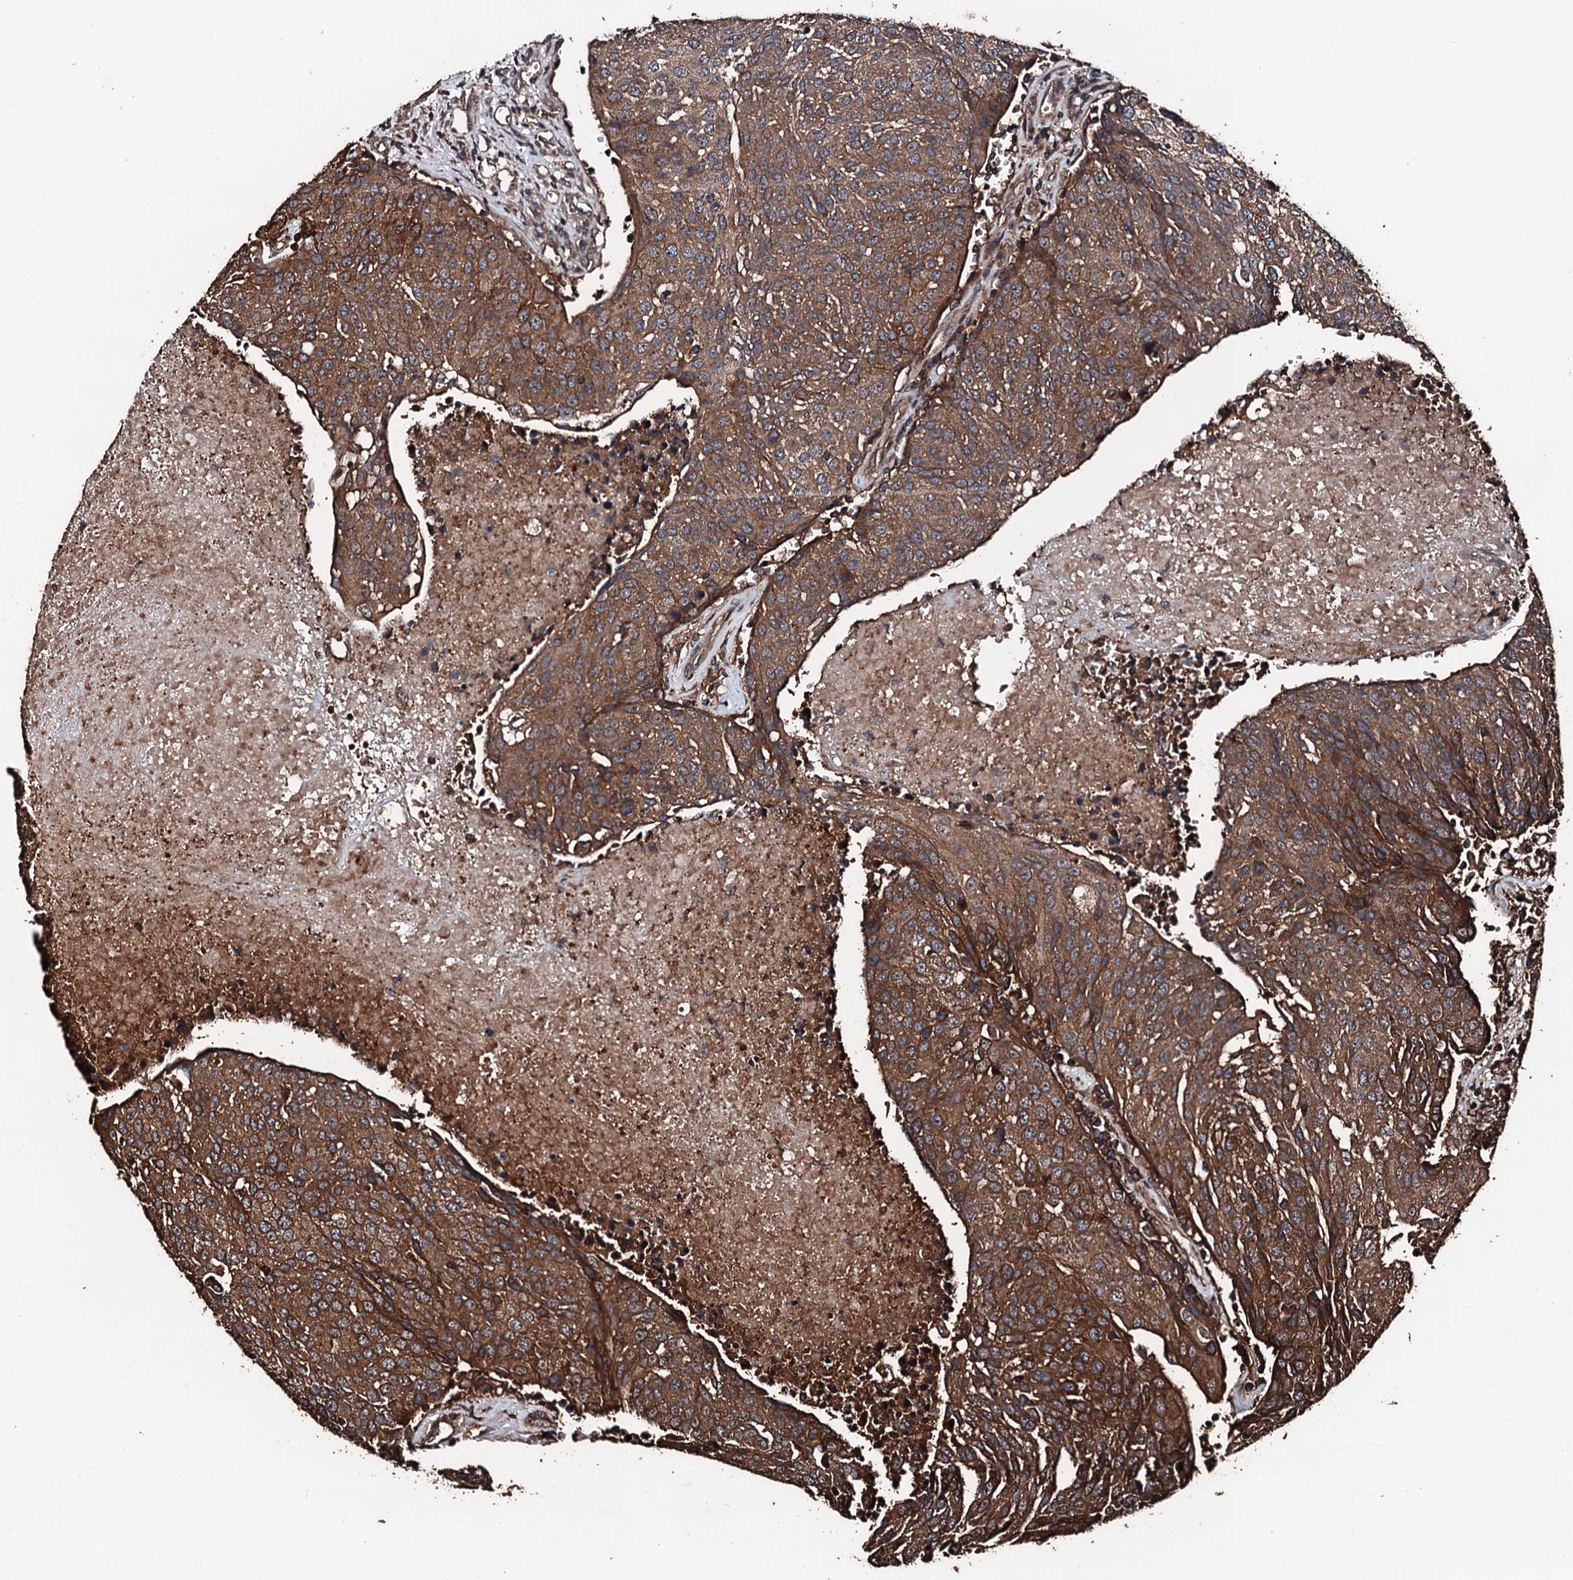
{"staining": {"intensity": "strong", "quantity": ">75%", "location": "cytoplasmic/membranous"}, "tissue": "urothelial cancer", "cell_type": "Tumor cells", "image_type": "cancer", "snomed": [{"axis": "morphology", "description": "Urothelial carcinoma, High grade"}, {"axis": "topography", "description": "Urinary bladder"}], "caption": "A brown stain labels strong cytoplasmic/membranous positivity of a protein in human urothelial carcinoma (high-grade) tumor cells.", "gene": "KIF18A", "patient": {"sex": "female", "age": 85}}